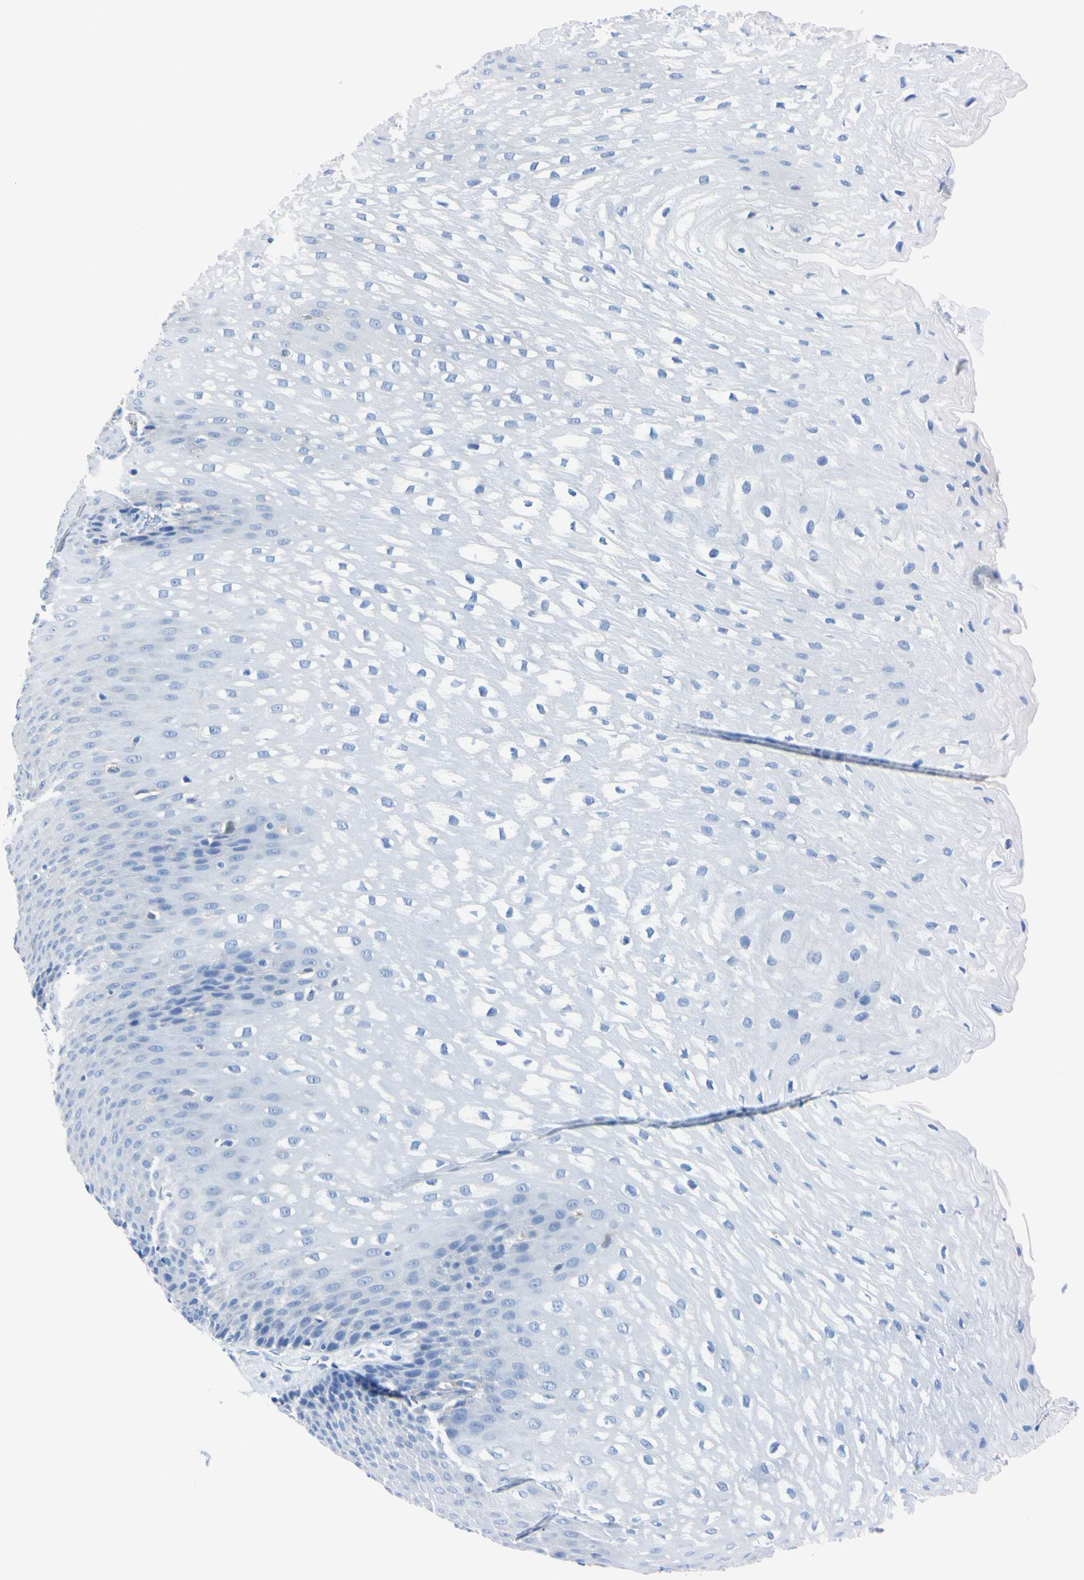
{"staining": {"intensity": "negative", "quantity": "none", "location": "none"}, "tissue": "esophagus", "cell_type": "Squamous epithelial cells", "image_type": "normal", "snomed": [{"axis": "morphology", "description": "Normal tissue, NOS"}, {"axis": "topography", "description": "Esophagus"}], "caption": "High magnification brightfield microscopy of benign esophagus stained with DAB (3,3'-diaminobenzidine) (brown) and counterstained with hematoxylin (blue): squamous epithelial cells show no significant expression. The staining is performed using DAB (3,3'-diaminobenzidine) brown chromogen with nuclei counter-stained in using hematoxylin.", "gene": "NCF4", "patient": {"sex": "male", "age": 48}}